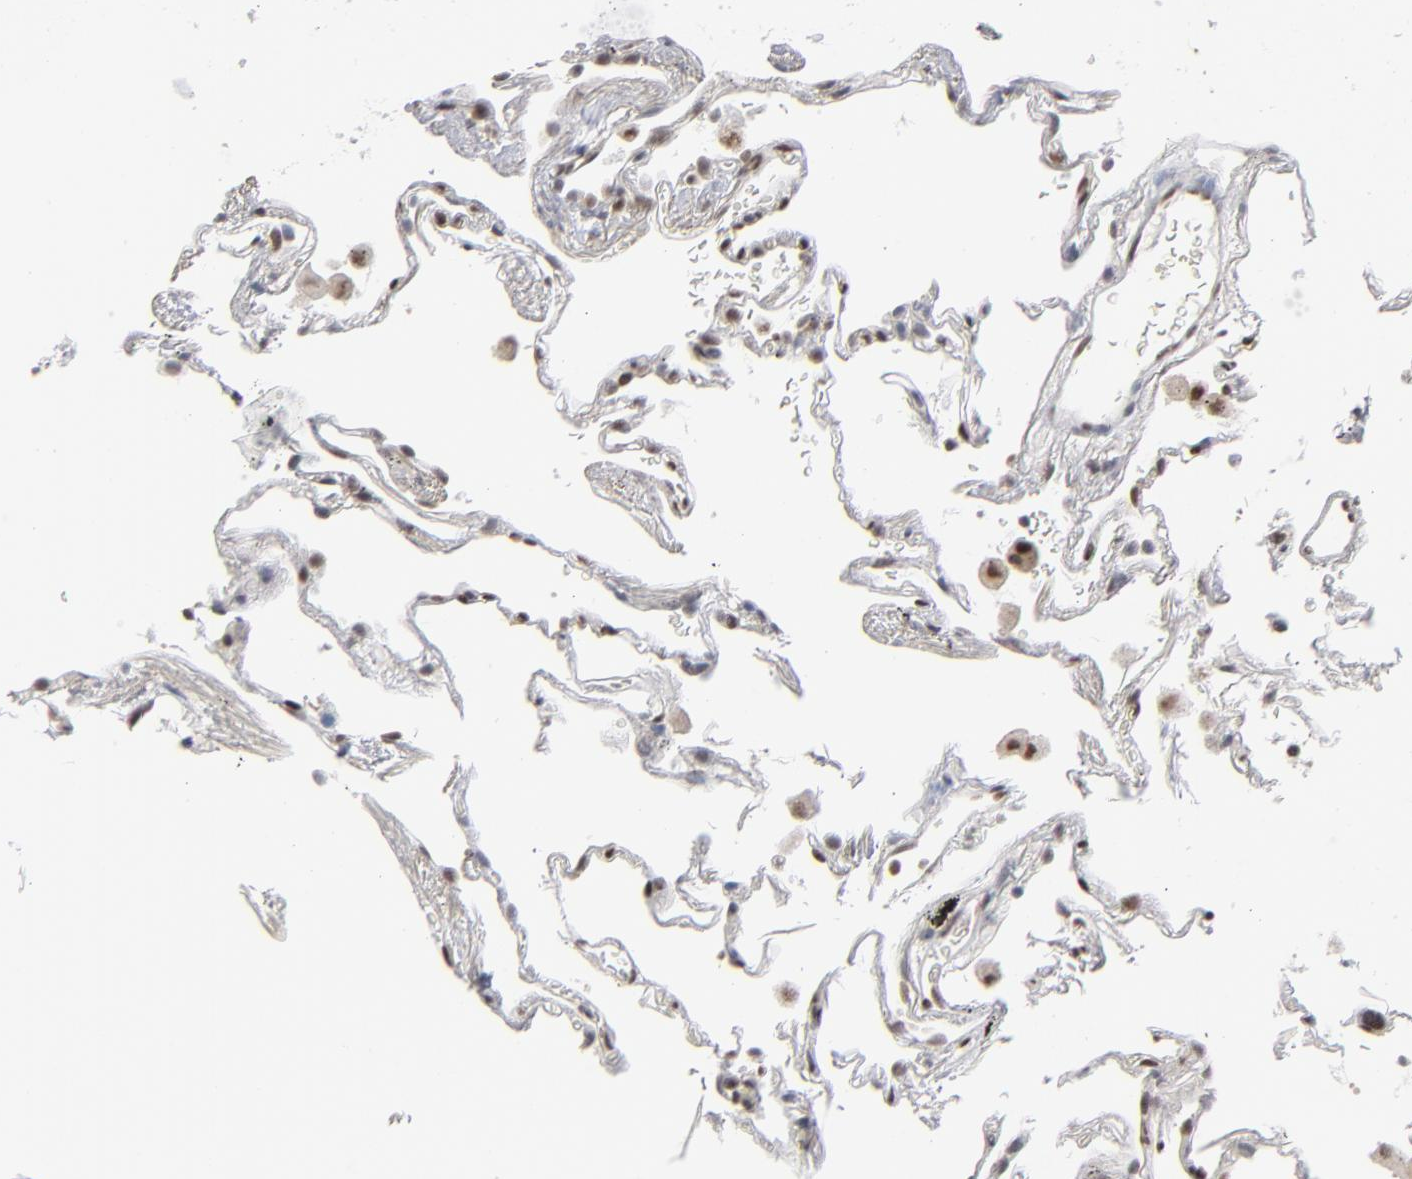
{"staining": {"intensity": "negative", "quantity": "none", "location": "none"}, "tissue": "lung", "cell_type": "Alveolar cells", "image_type": "normal", "snomed": [{"axis": "morphology", "description": "Normal tissue, NOS"}, {"axis": "morphology", "description": "Inflammation, NOS"}, {"axis": "topography", "description": "Lung"}], "caption": "Immunohistochemistry histopathology image of benign lung: lung stained with DAB (3,3'-diaminobenzidine) exhibits no significant protein expression in alveolar cells. Brightfield microscopy of IHC stained with DAB (3,3'-diaminobenzidine) (brown) and hematoxylin (blue), captured at high magnification.", "gene": "IRF9", "patient": {"sex": "male", "age": 69}}